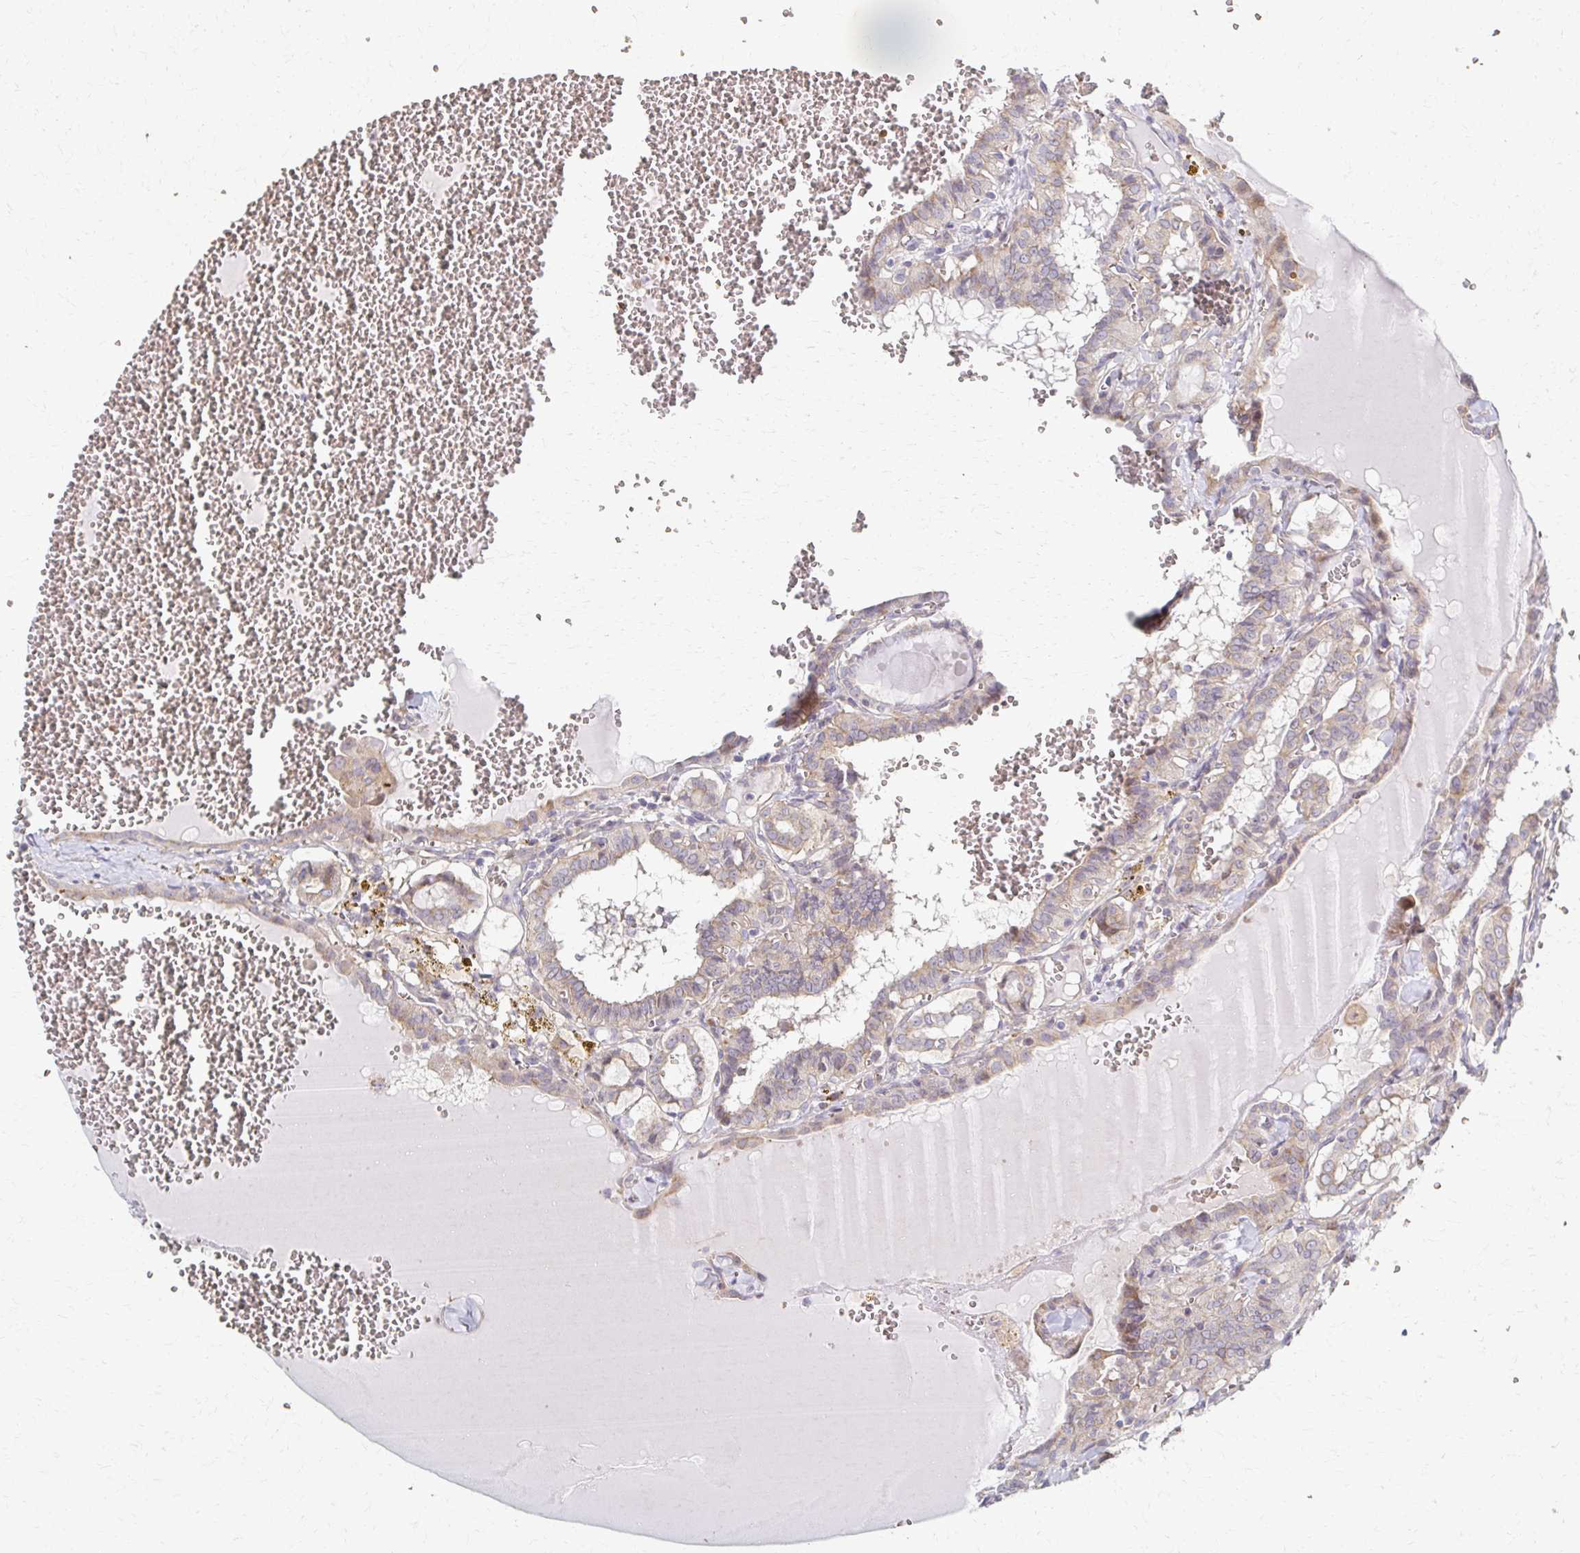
{"staining": {"intensity": "weak", "quantity": ">75%", "location": "cytoplasmic/membranous"}, "tissue": "thyroid cancer", "cell_type": "Tumor cells", "image_type": "cancer", "snomed": [{"axis": "morphology", "description": "Papillary adenocarcinoma, NOS"}, {"axis": "topography", "description": "Thyroid gland"}], "caption": "Thyroid cancer (papillary adenocarcinoma) tissue displays weak cytoplasmic/membranous staining in about >75% of tumor cells, visualized by immunohistochemistry.", "gene": "SKA2", "patient": {"sex": "female", "age": 21}}